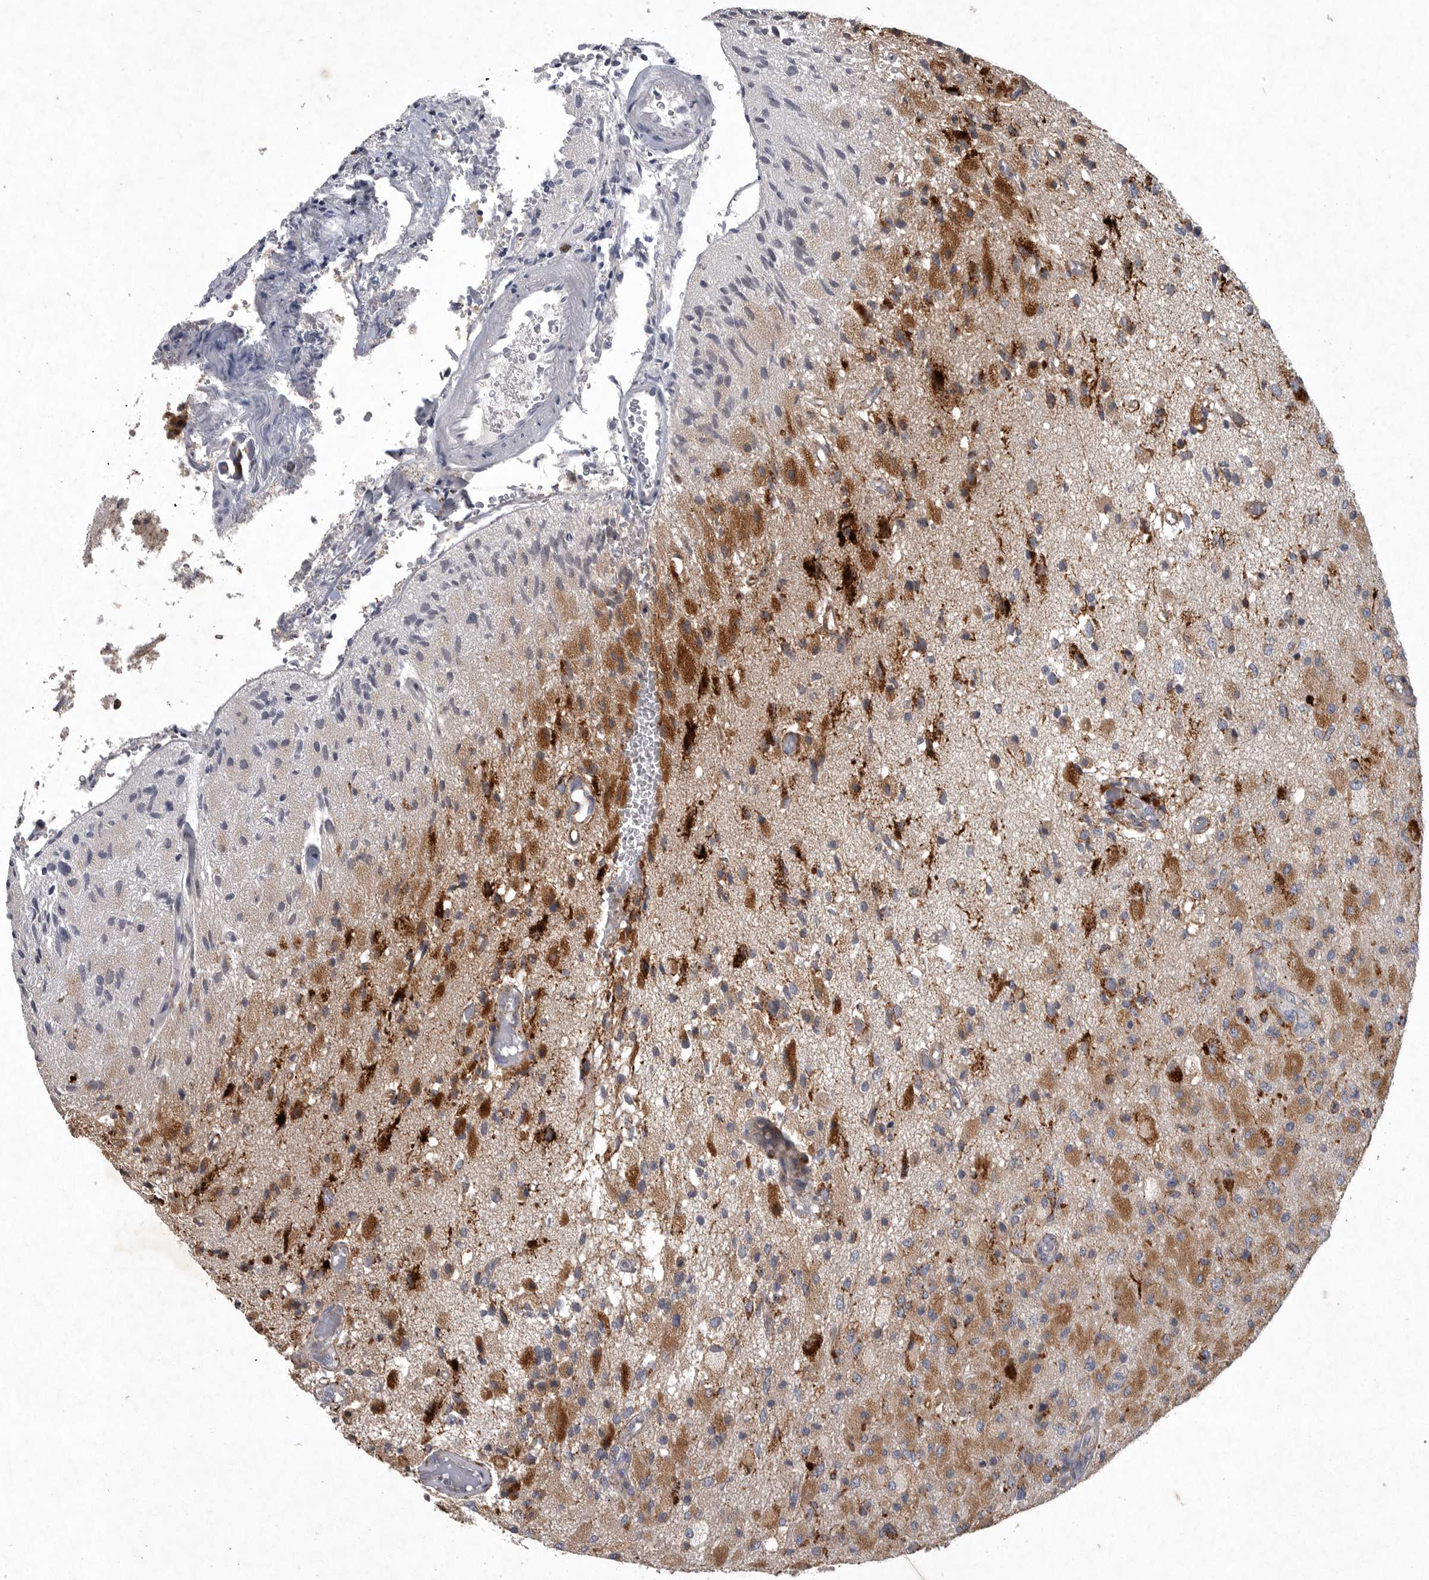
{"staining": {"intensity": "moderate", "quantity": ">75%", "location": "cytoplasmic/membranous"}, "tissue": "glioma", "cell_type": "Tumor cells", "image_type": "cancer", "snomed": [{"axis": "morphology", "description": "Normal tissue, NOS"}, {"axis": "morphology", "description": "Glioma, malignant, High grade"}, {"axis": "topography", "description": "Cerebral cortex"}], "caption": "The photomicrograph reveals staining of malignant glioma (high-grade), revealing moderate cytoplasmic/membranous protein staining (brown color) within tumor cells. The protein of interest is stained brown, and the nuclei are stained in blue (DAB IHC with brightfield microscopy, high magnification).", "gene": "LAMTOR3", "patient": {"sex": "male", "age": 77}}